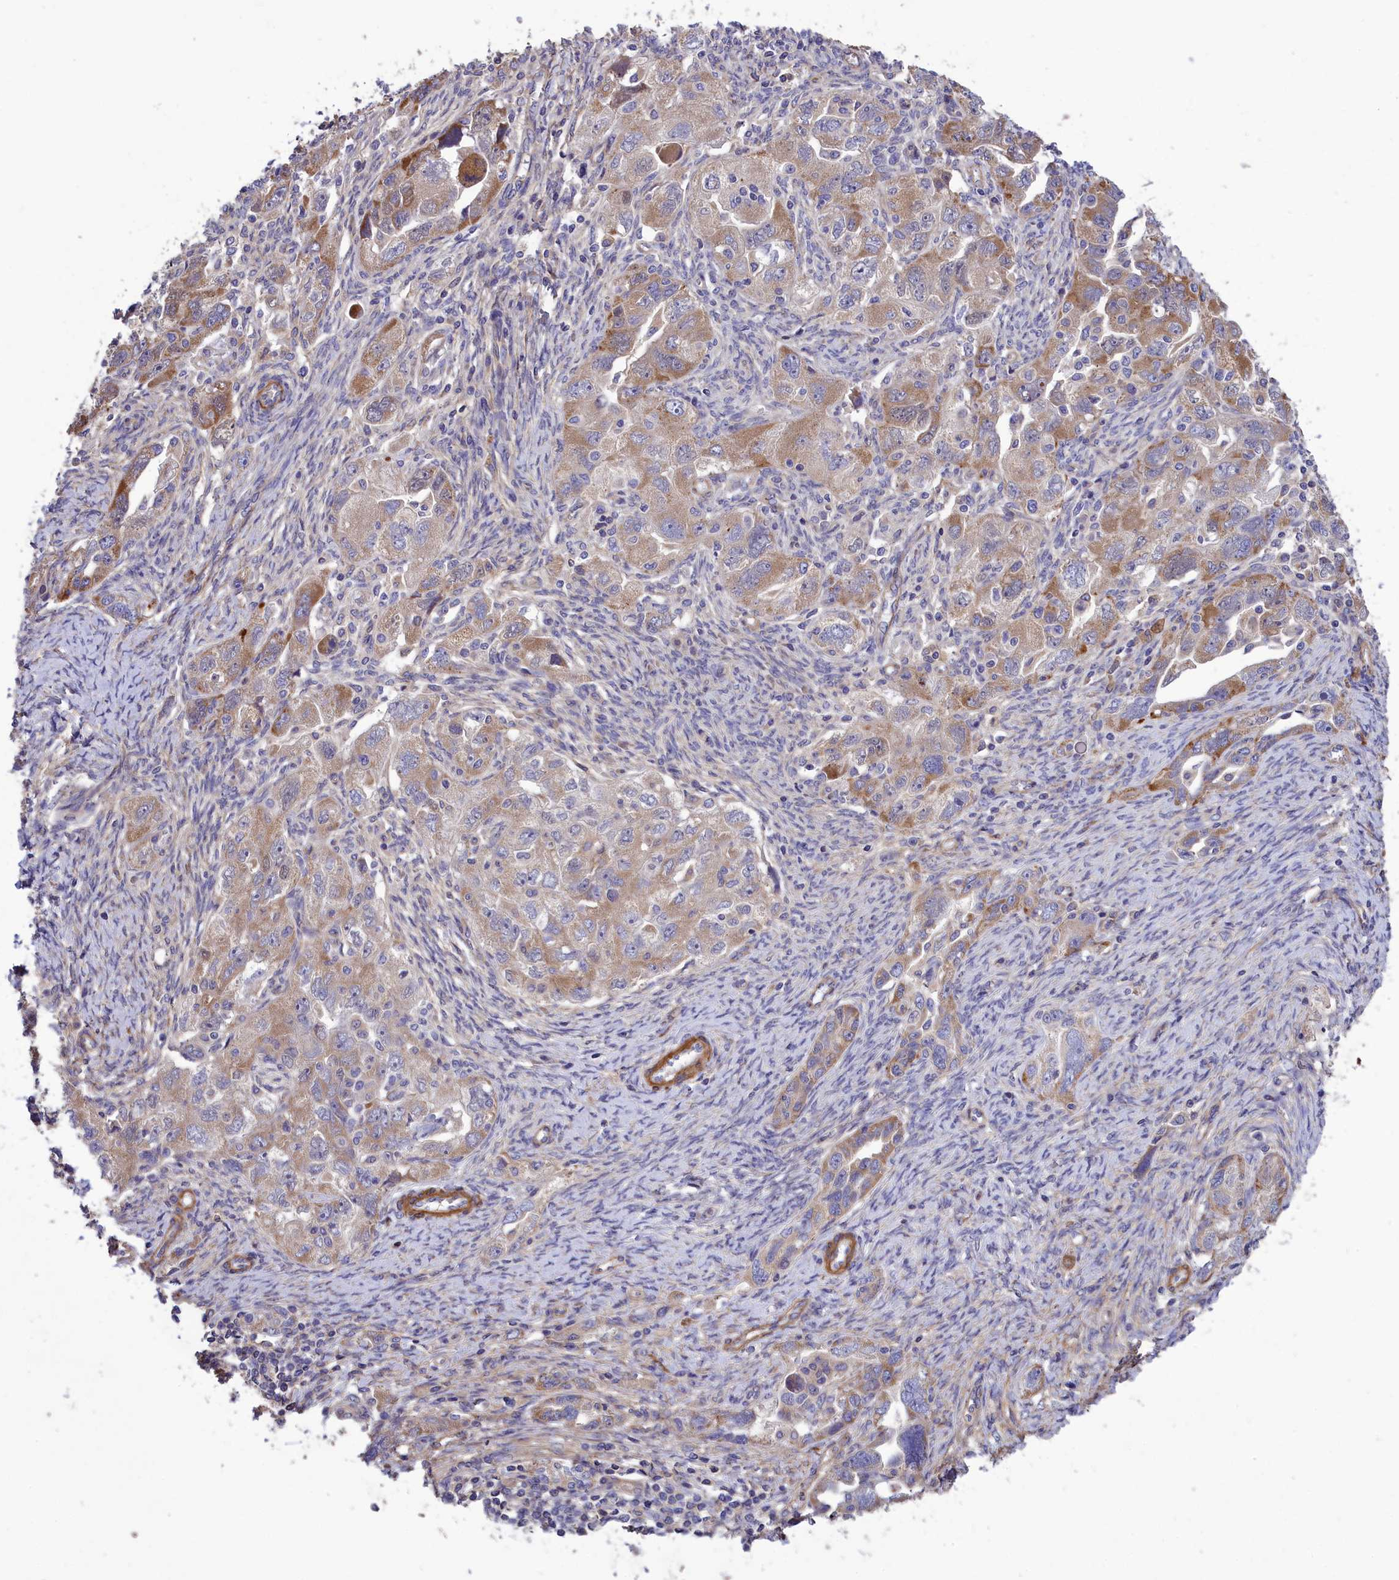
{"staining": {"intensity": "moderate", "quantity": "<25%", "location": "cytoplasmic/membranous"}, "tissue": "ovarian cancer", "cell_type": "Tumor cells", "image_type": "cancer", "snomed": [{"axis": "morphology", "description": "Carcinoma, NOS"}, {"axis": "morphology", "description": "Cystadenocarcinoma, serous, NOS"}, {"axis": "topography", "description": "Ovary"}], "caption": "Ovarian cancer tissue reveals moderate cytoplasmic/membranous positivity in approximately <25% of tumor cells, visualized by immunohistochemistry. (DAB IHC with brightfield microscopy, high magnification).", "gene": "AMDHD2", "patient": {"sex": "female", "age": 69}}